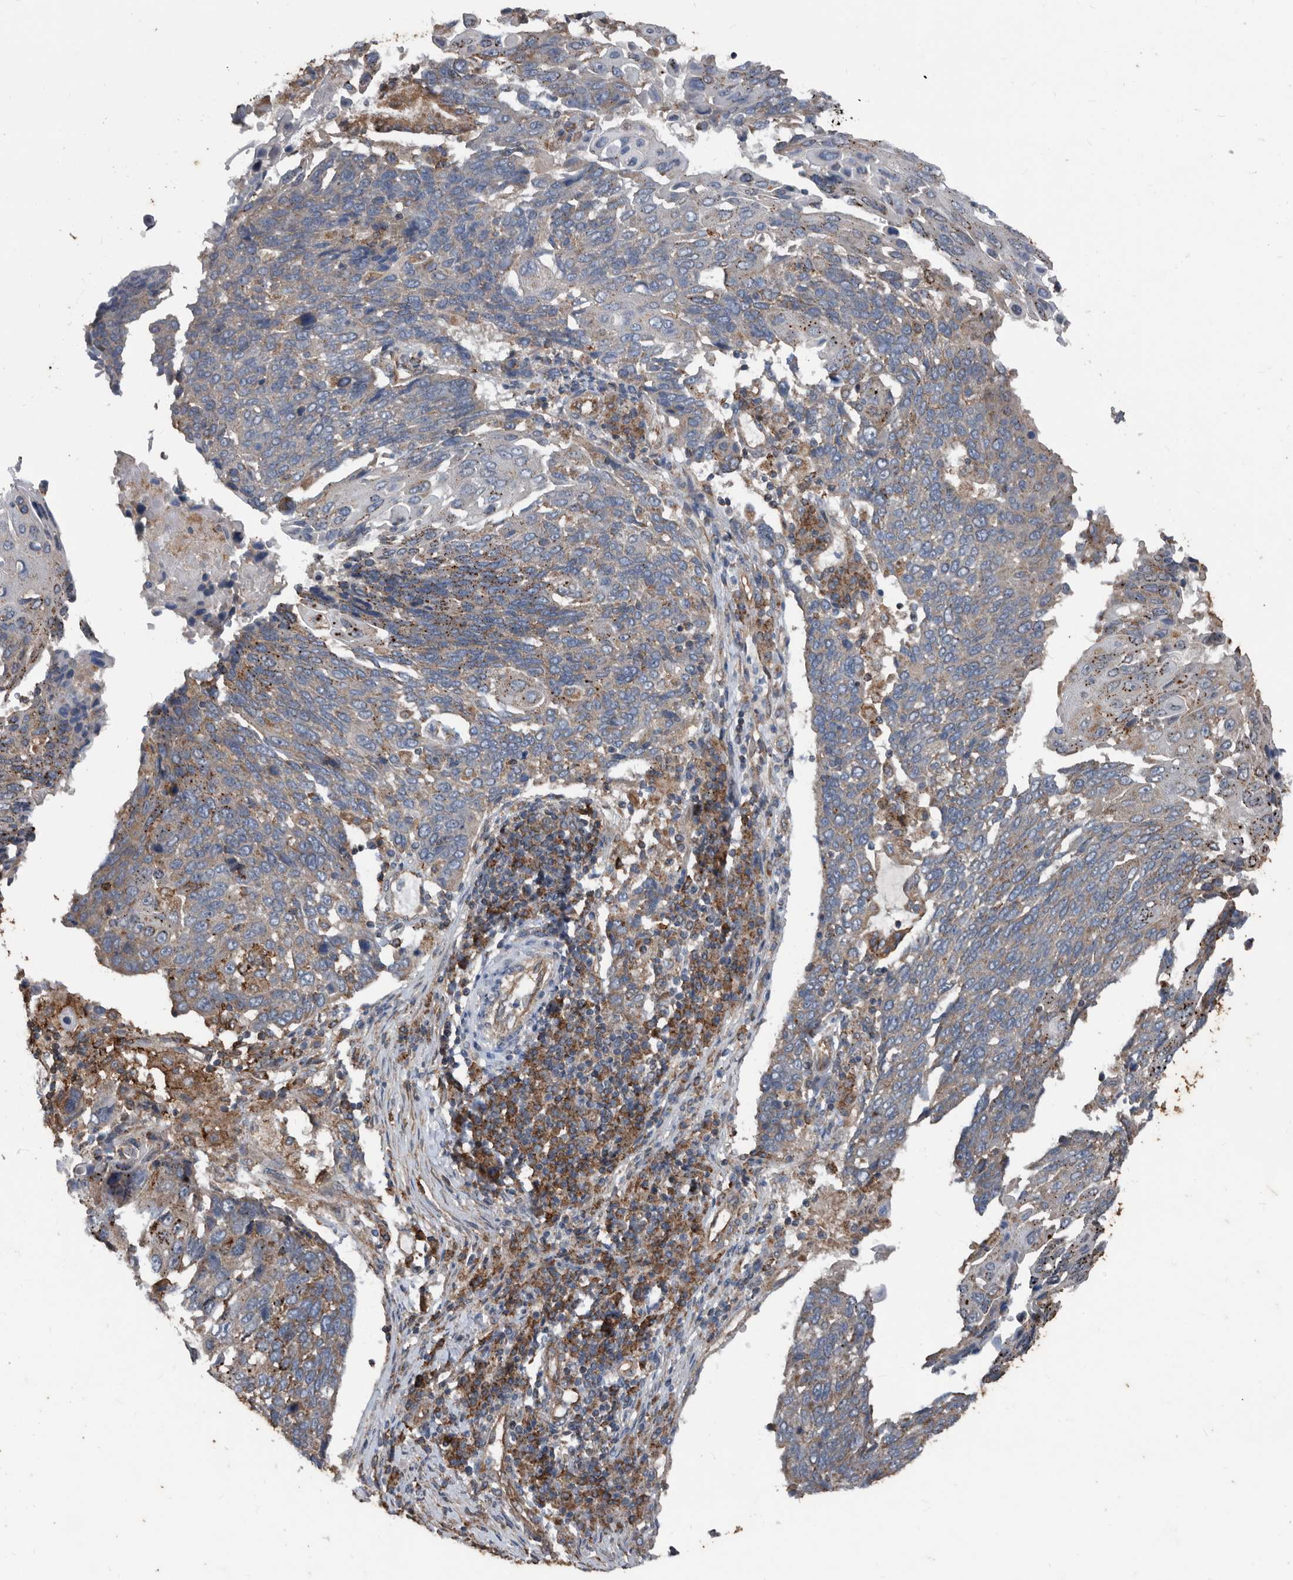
{"staining": {"intensity": "moderate", "quantity": ">75%", "location": "cytoplasmic/membranous"}, "tissue": "lung cancer", "cell_type": "Tumor cells", "image_type": "cancer", "snomed": [{"axis": "morphology", "description": "Squamous cell carcinoma, NOS"}, {"axis": "topography", "description": "Lung"}], "caption": "A brown stain labels moderate cytoplasmic/membranous staining of a protein in human lung cancer tumor cells.", "gene": "AFAP1", "patient": {"sex": "male", "age": 66}}